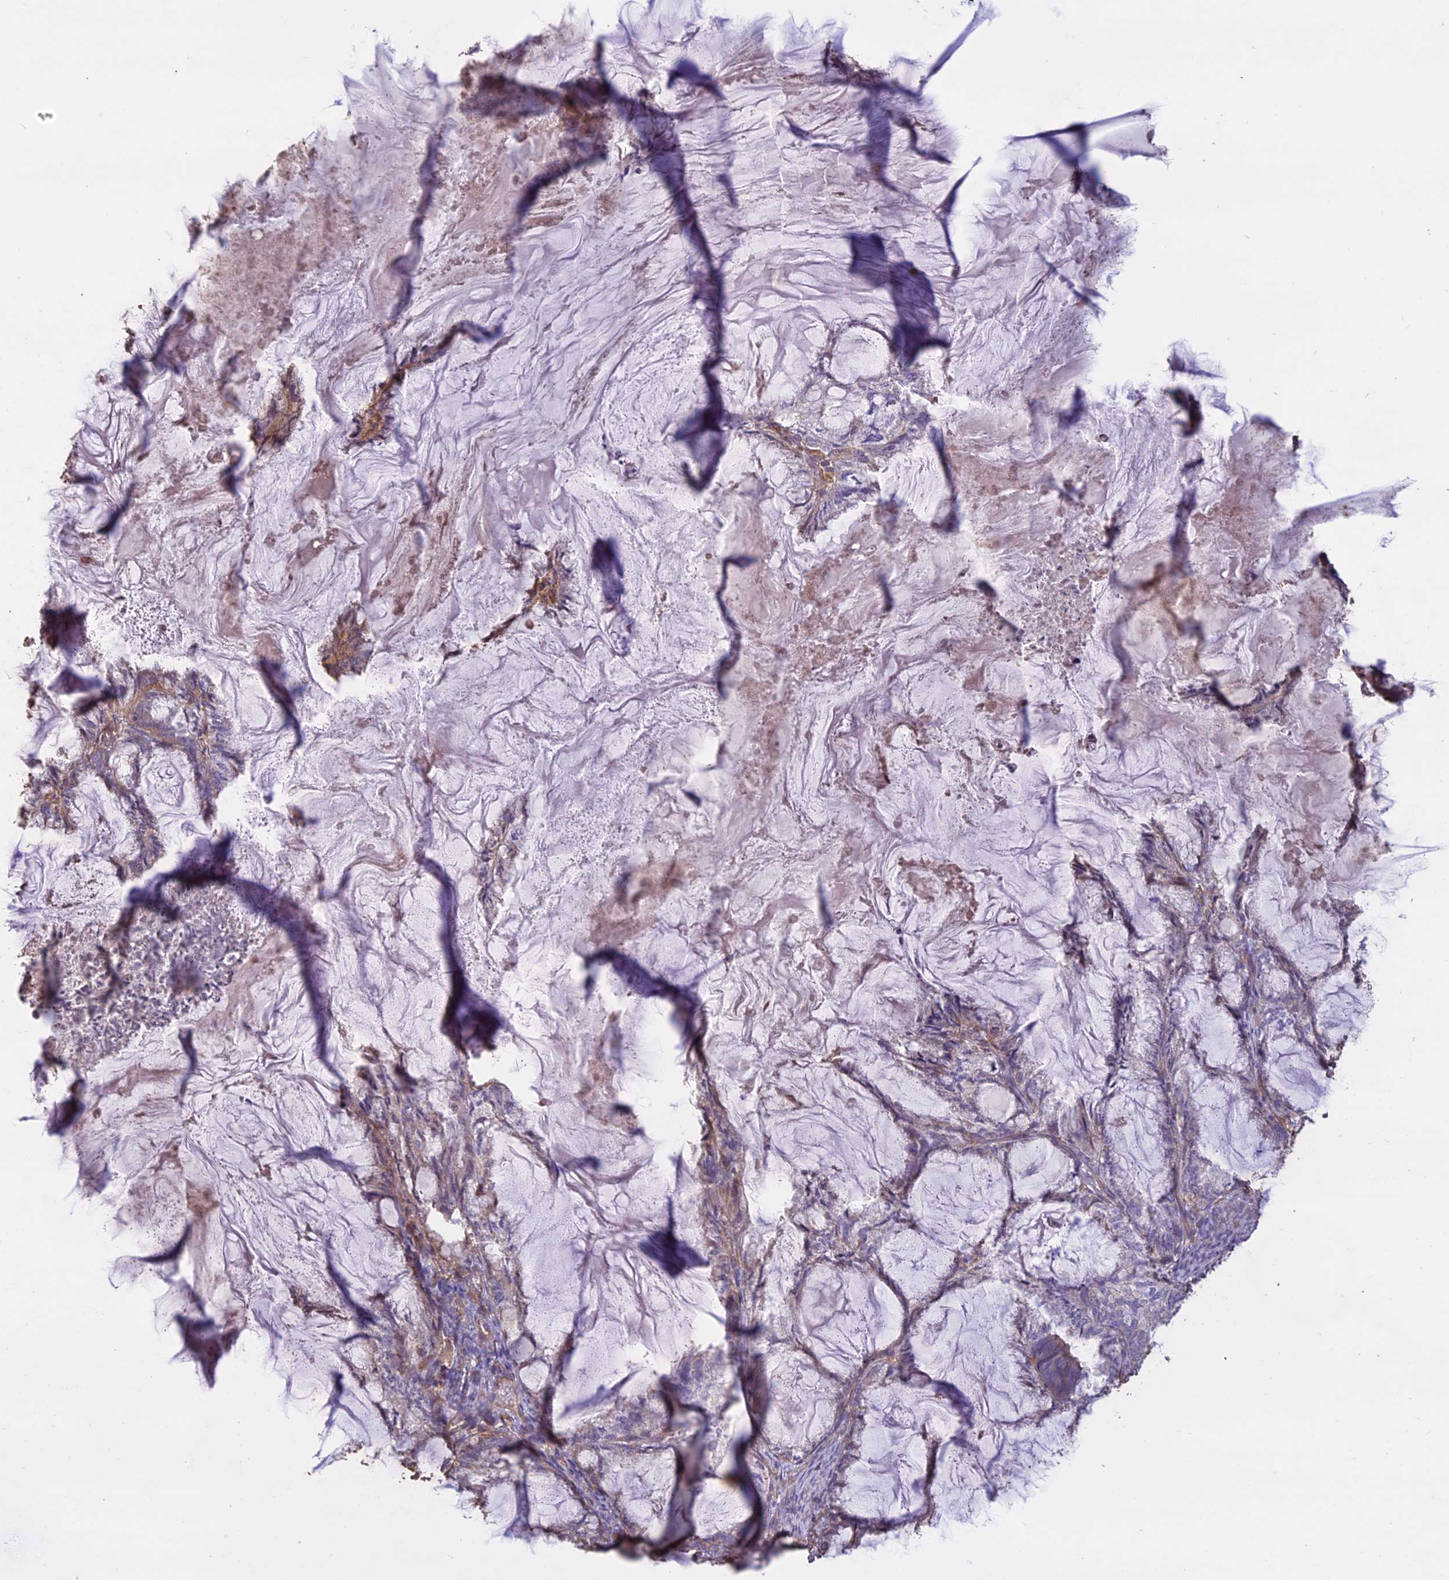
{"staining": {"intensity": "weak", "quantity": "25%-75%", "location": "cytoplasmic/membranous"}, "tissue": "endometrial cancer", "cell_type": "Tumor cells", "image_type": "cancer", "snomed": [{"axis": "morphology", "description": "Adenocarcinoma, NOS"}, {"axis": "topography", "description": "Endometrium"}], "caption": "The immunohistochemical stain labels weak cytoplasmic/membranous expression in tumor cells of endometrial cancer tissue. (DAB IHC, brown staining for protein, blue staining for nuclei).", "gene": "CCDC148", "patient": {"sex": "female", "age": 86}}